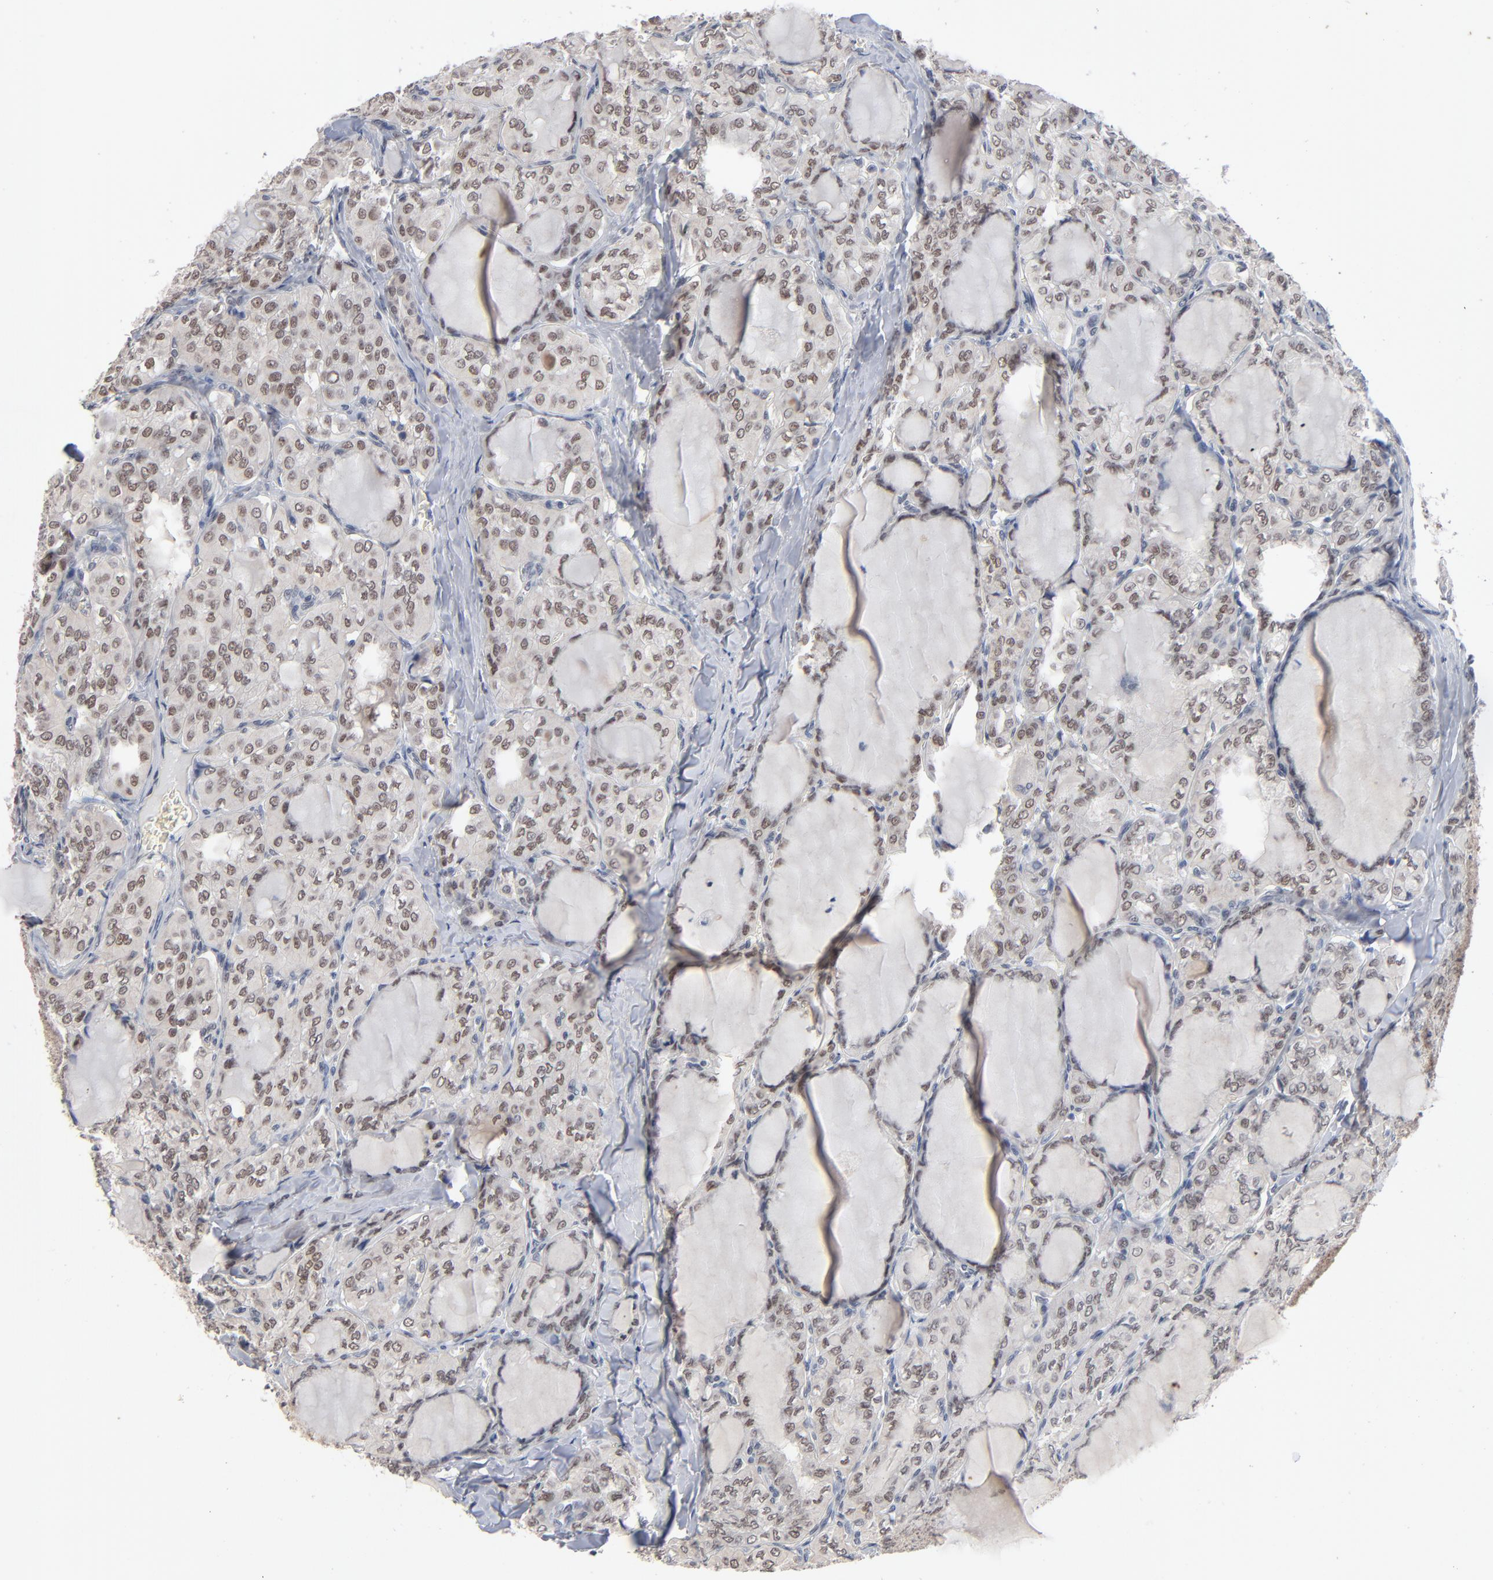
{"staining": {"intensity": "weak", "quantity": ">75%", "location": "nuclear"}, "tissue": "thyroid cancer", "cell_type": "Tumor cells", "image_type": "cancer", "snomed": [{"axis": "morphology", "description": "Papillary adenocarcinoma, NOS"}, {"axis": "topography", "description": "Thyroid gland"}], "caption": "Approximately >75% of tumor cells in papillary adenocarcinoma (thyroid) demonstrate weak nuclear protein staining as visualized by brown immunohistochemical staining.", "gene": "MBIP", "patient": {"sex": "male", "age": 20}}